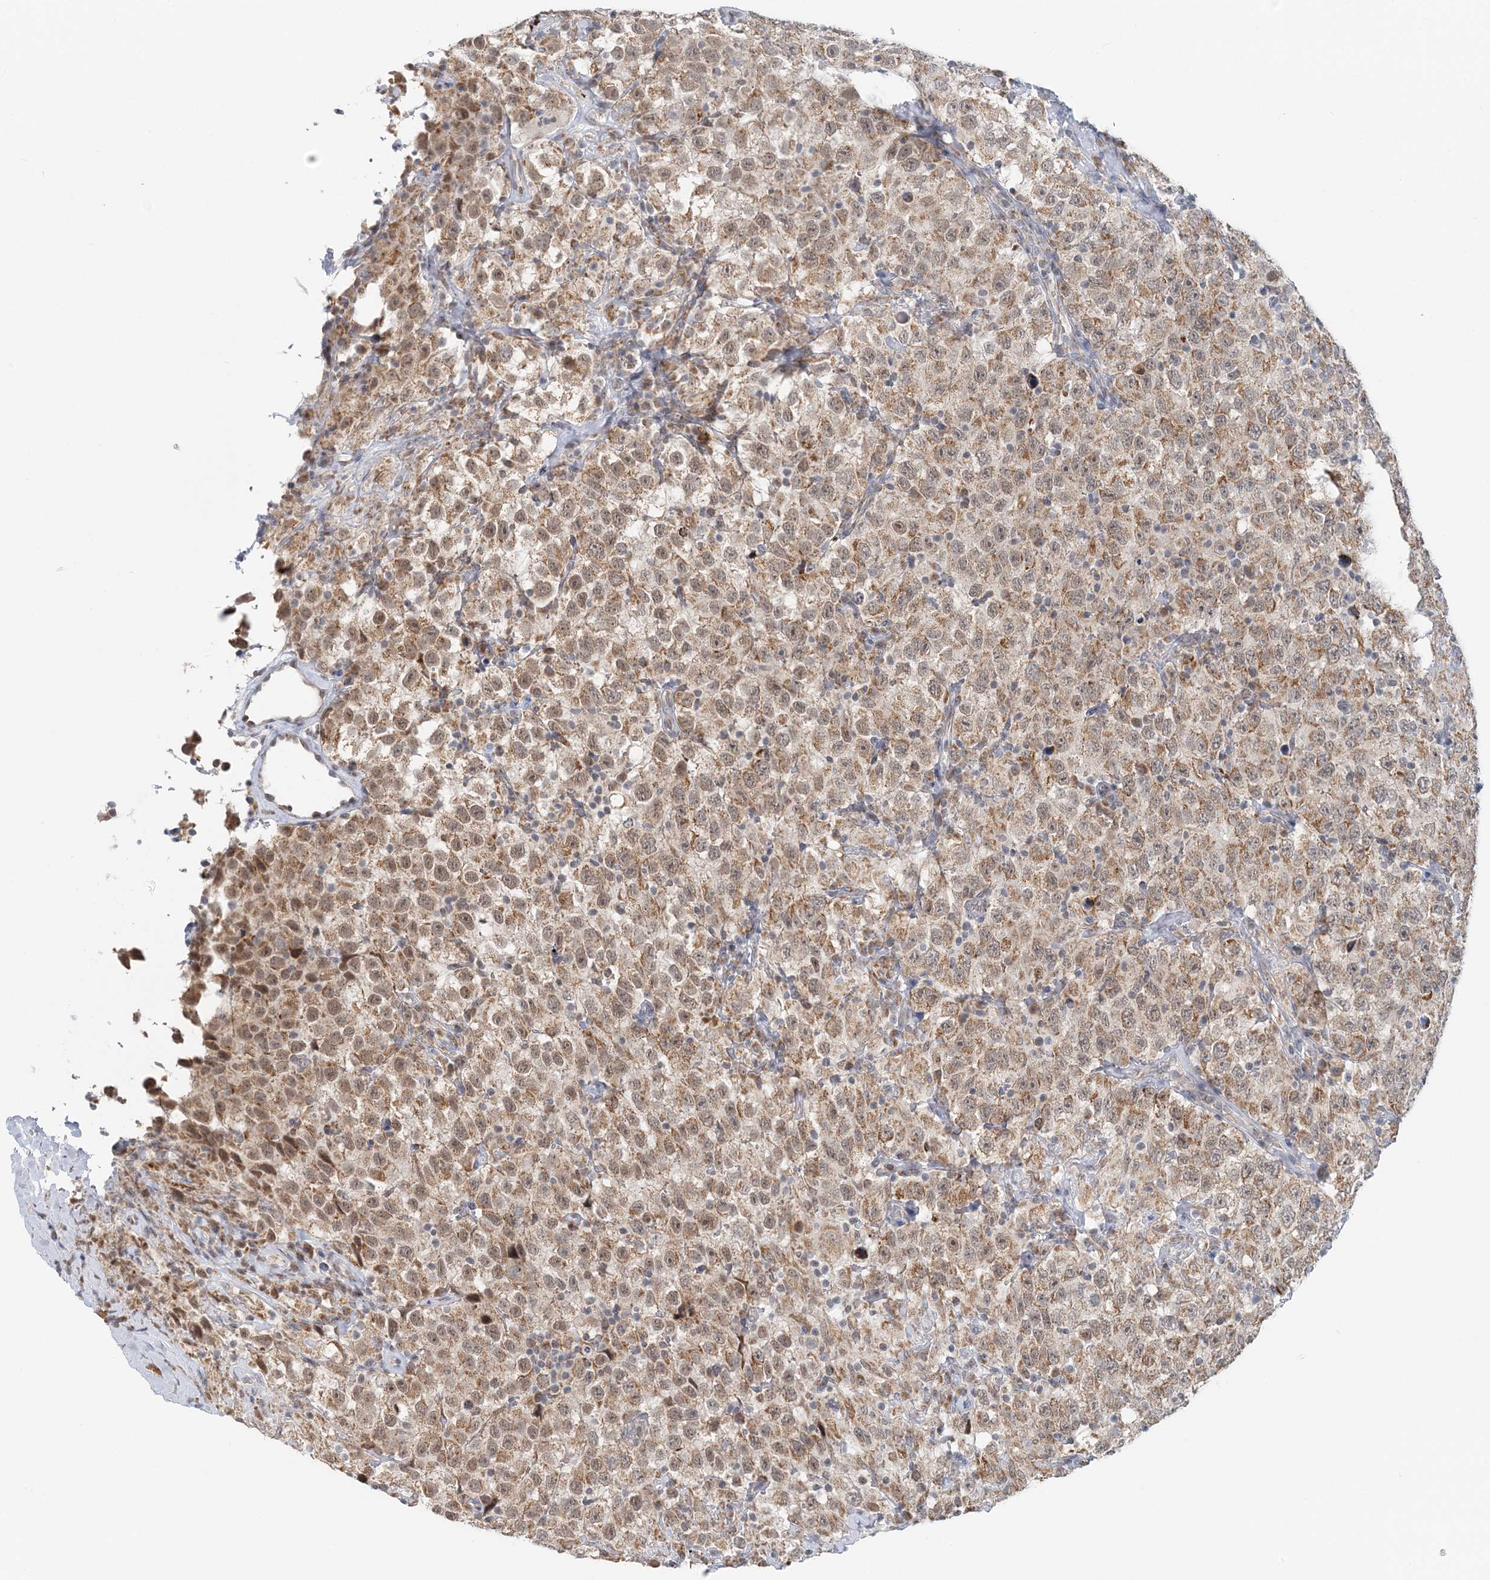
{"staining": {"intensity": "moderate", "quantity": ">75%", "location": "cytoplasmic/membranous,nuclear"}, "tissue": "testis cancer", "cell_type": "Tumor cells", "image_type": "cancer", "snomed": [{"axis": "morphology", "description": "Seminoma, NOS"}, {"axis": "topography", "description": "Testis"}], "caption": "Tumor cells reveal medium levels of moderate cytoplasmic/membranous and nuclear positivity in about >75% of cells in human testis seminoma.", "gene": "RNF150", "patient": {"sex": "male", "age": 41}}